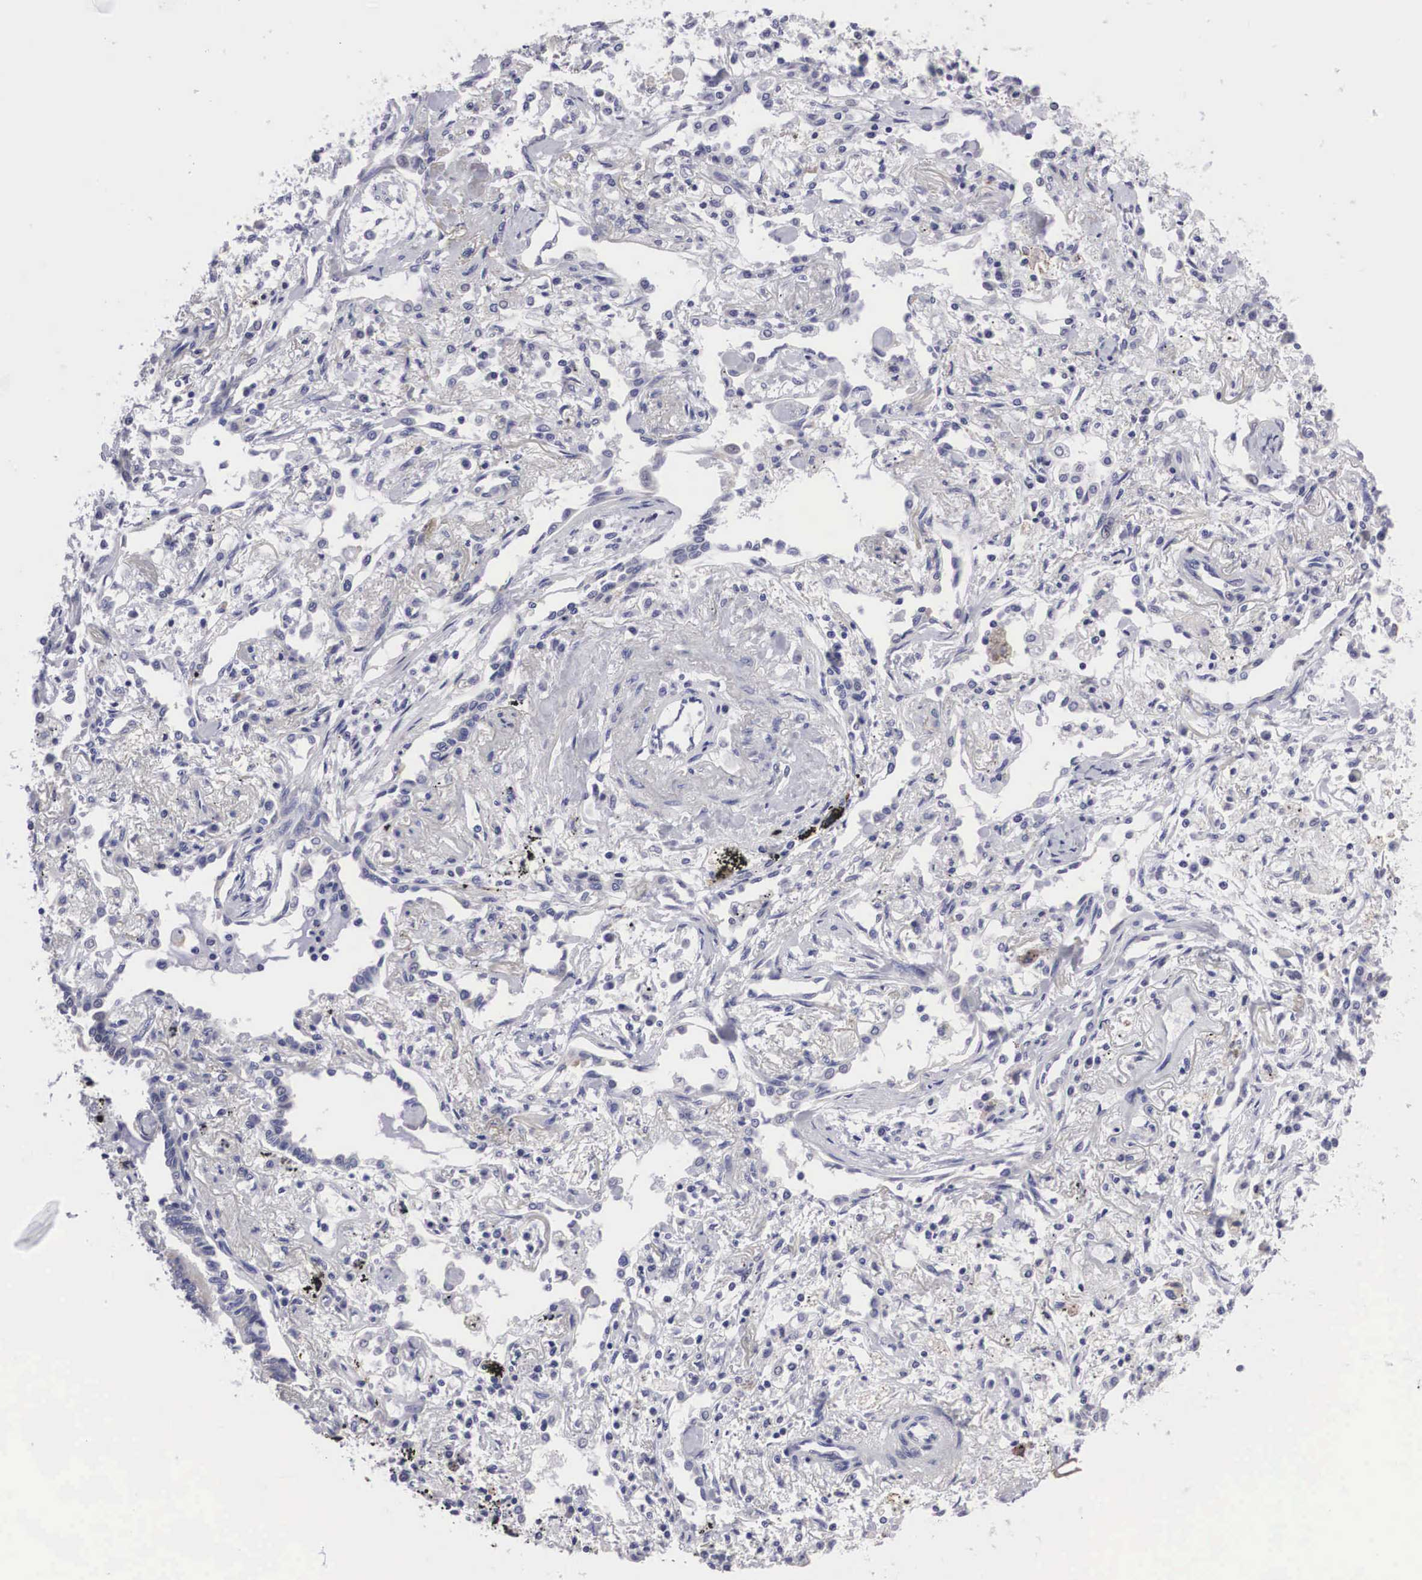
{"staining": {"intensity": "negative", "quantity": "none", "location": "none"}, "tissue": "lung cancer", "cell_type": "Tumor cells", "image_type": "cancer", "snomed": [{"axis": "morphology", "description": "Adenocarcinoma, NOS"}, {"axis": "topography", "description": "Lung"}], "caption": "Tumor cells show no significant positivity in adenocarcinoma (lung). (DAB immunohistochemistry with hematoxylin counter stain).", "gene": "ARMCX3", "patient": {"sex": "male", "age": 60}}